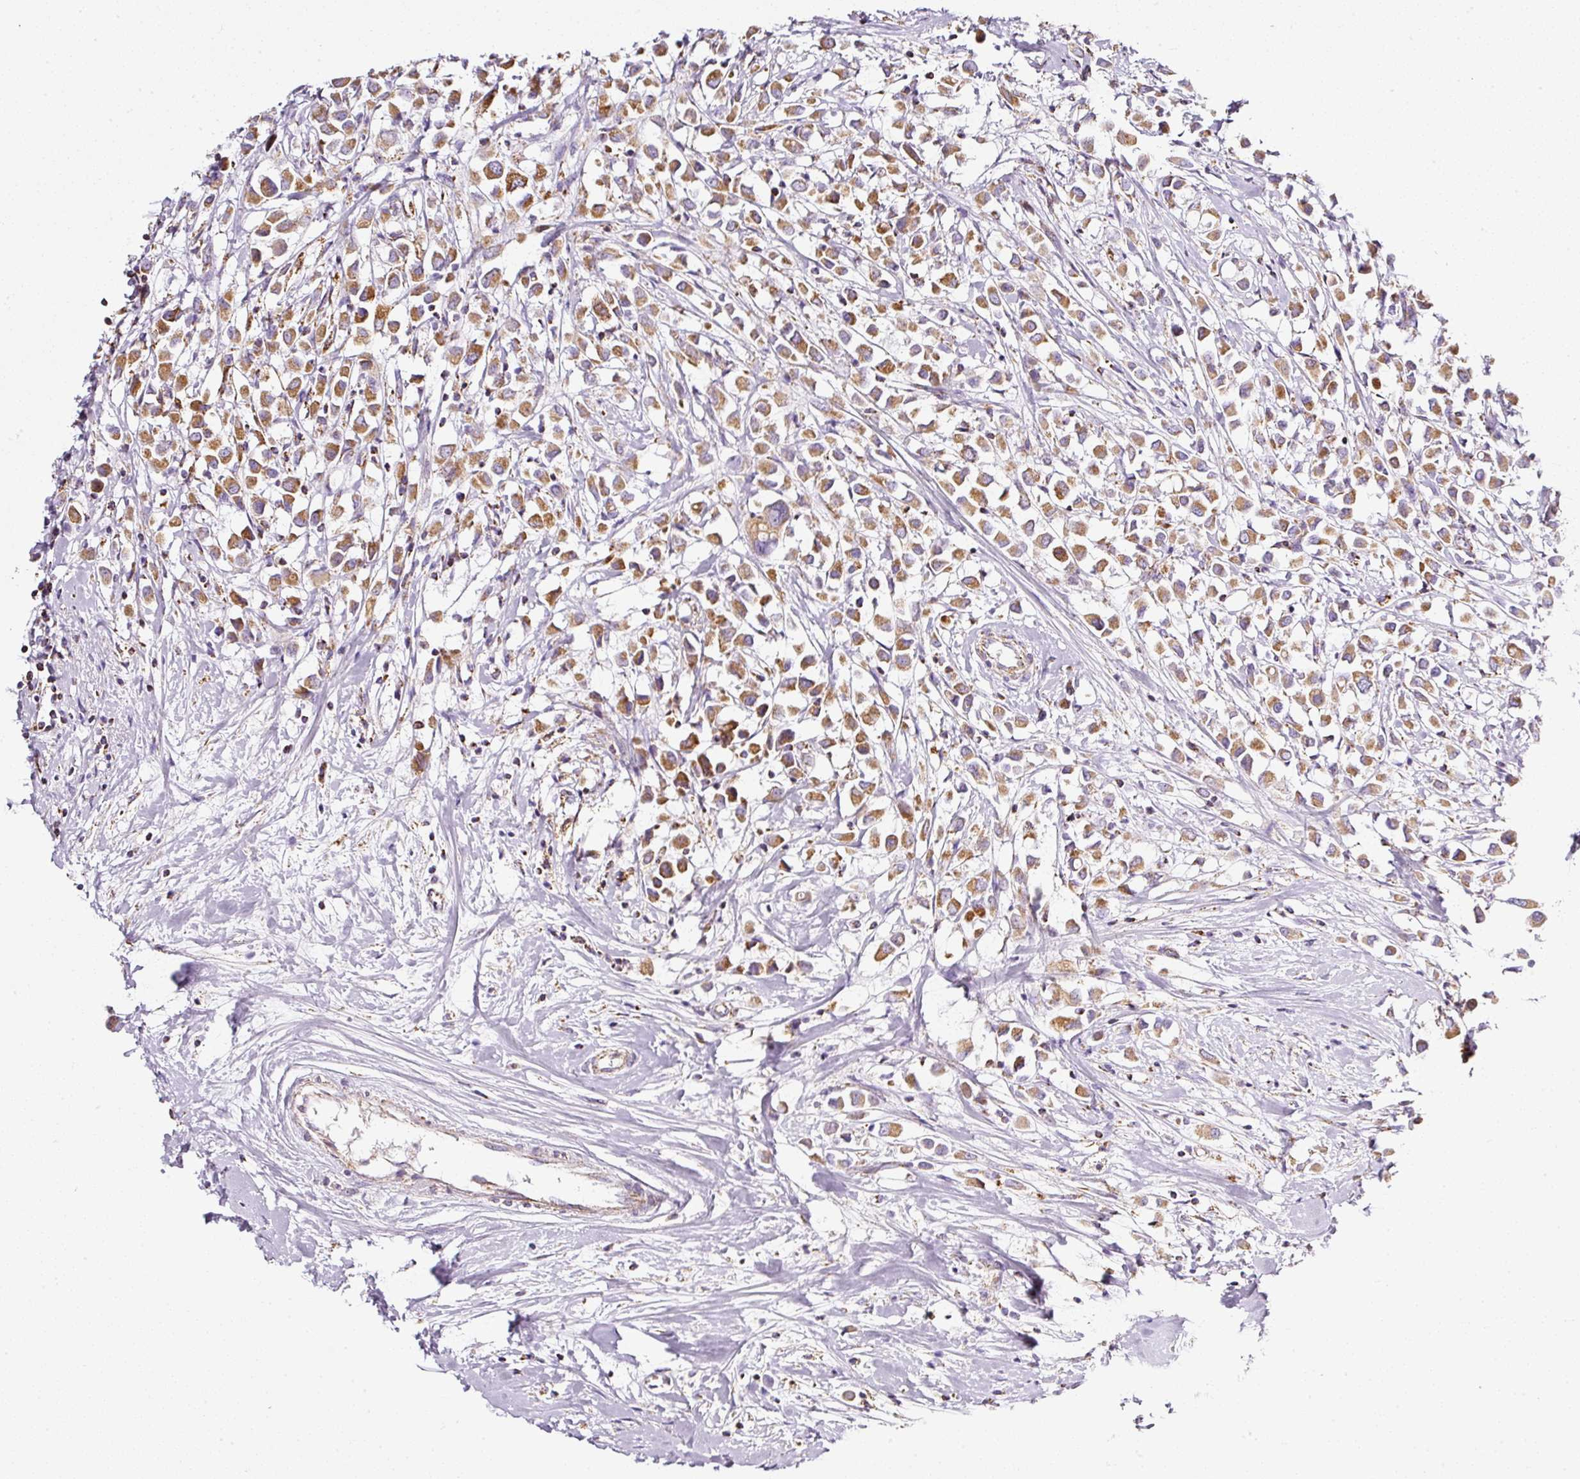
{"staining": {"intensity": "moderate", "quantity": ">75%", "location": "cytoplasmic/membranous"}, "tissue": "breast cancer", "cell_type": "Tumor cells", "image_type": "cancer", "snomed": [{"axis": "morphology", "description": "Duct carcinoma"}, {"axis": "topography", "description": "Breast"}], "caption": "Human breast invasive ductal carcinoma stained for a protein (brown) demonstrates moderate cytoplasmic/membranous positive staining in about >75% of tumor cells.", "gene": "SDHA", "patient": {"sex": "female", "age": 61}}